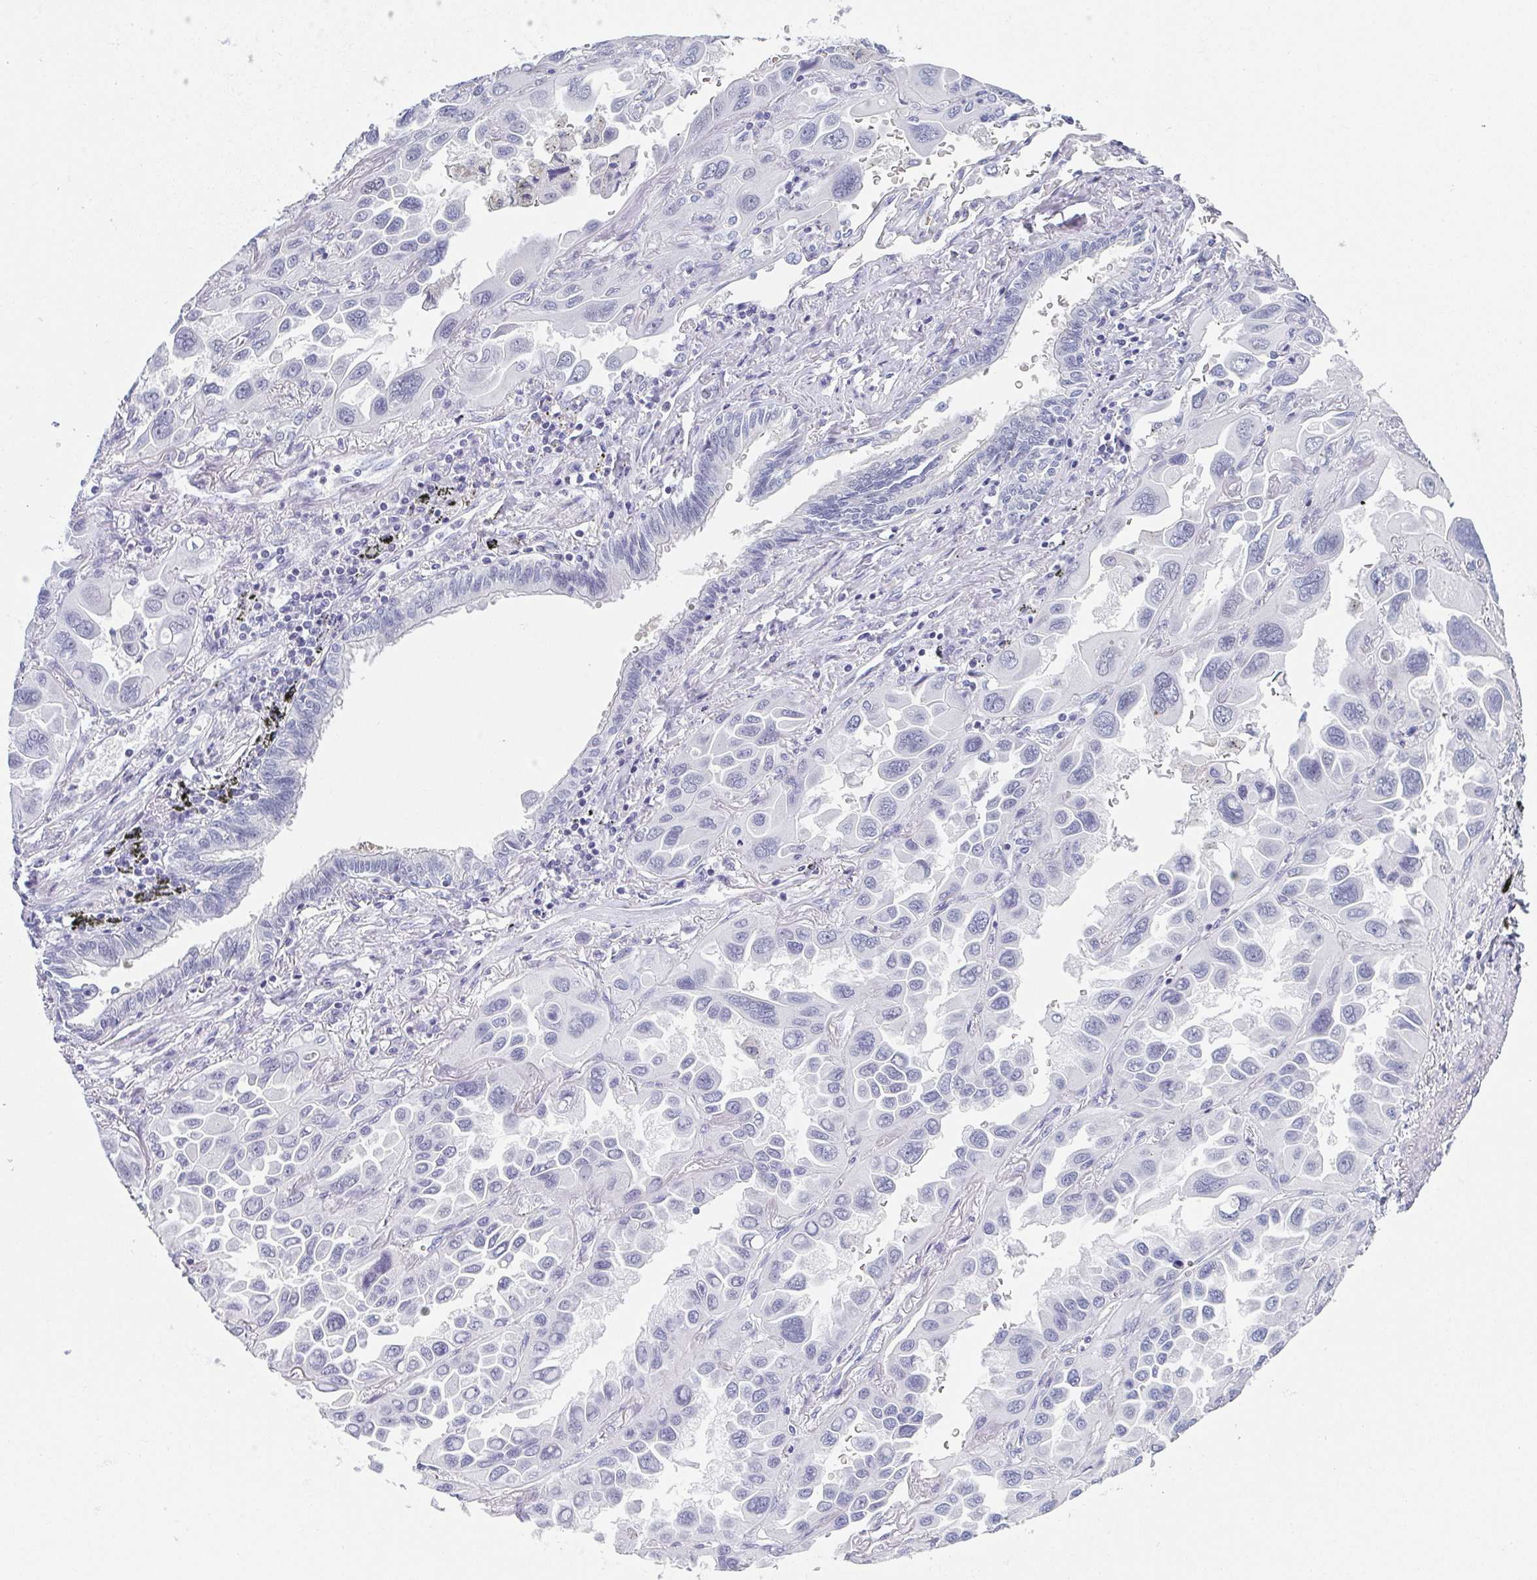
{"staining": {"intensity": "negative", "quantity": "none", "location": "none"}, "tissue": "lung cancer", "cell_type": "Tumor cells", "image_type": "cancer", "snomed": [{"axis": "morphology", "description": "Adenocarcinoma, NOS"}, {"axis": "topography", "description": "Lung"}], "caption": "This is an IHC histopathology image of human adenocarcinoma (lung). There is no staining in tumor cells.", "gene": "PYCR3", "patient": {"sex": "male", "age": 64}}